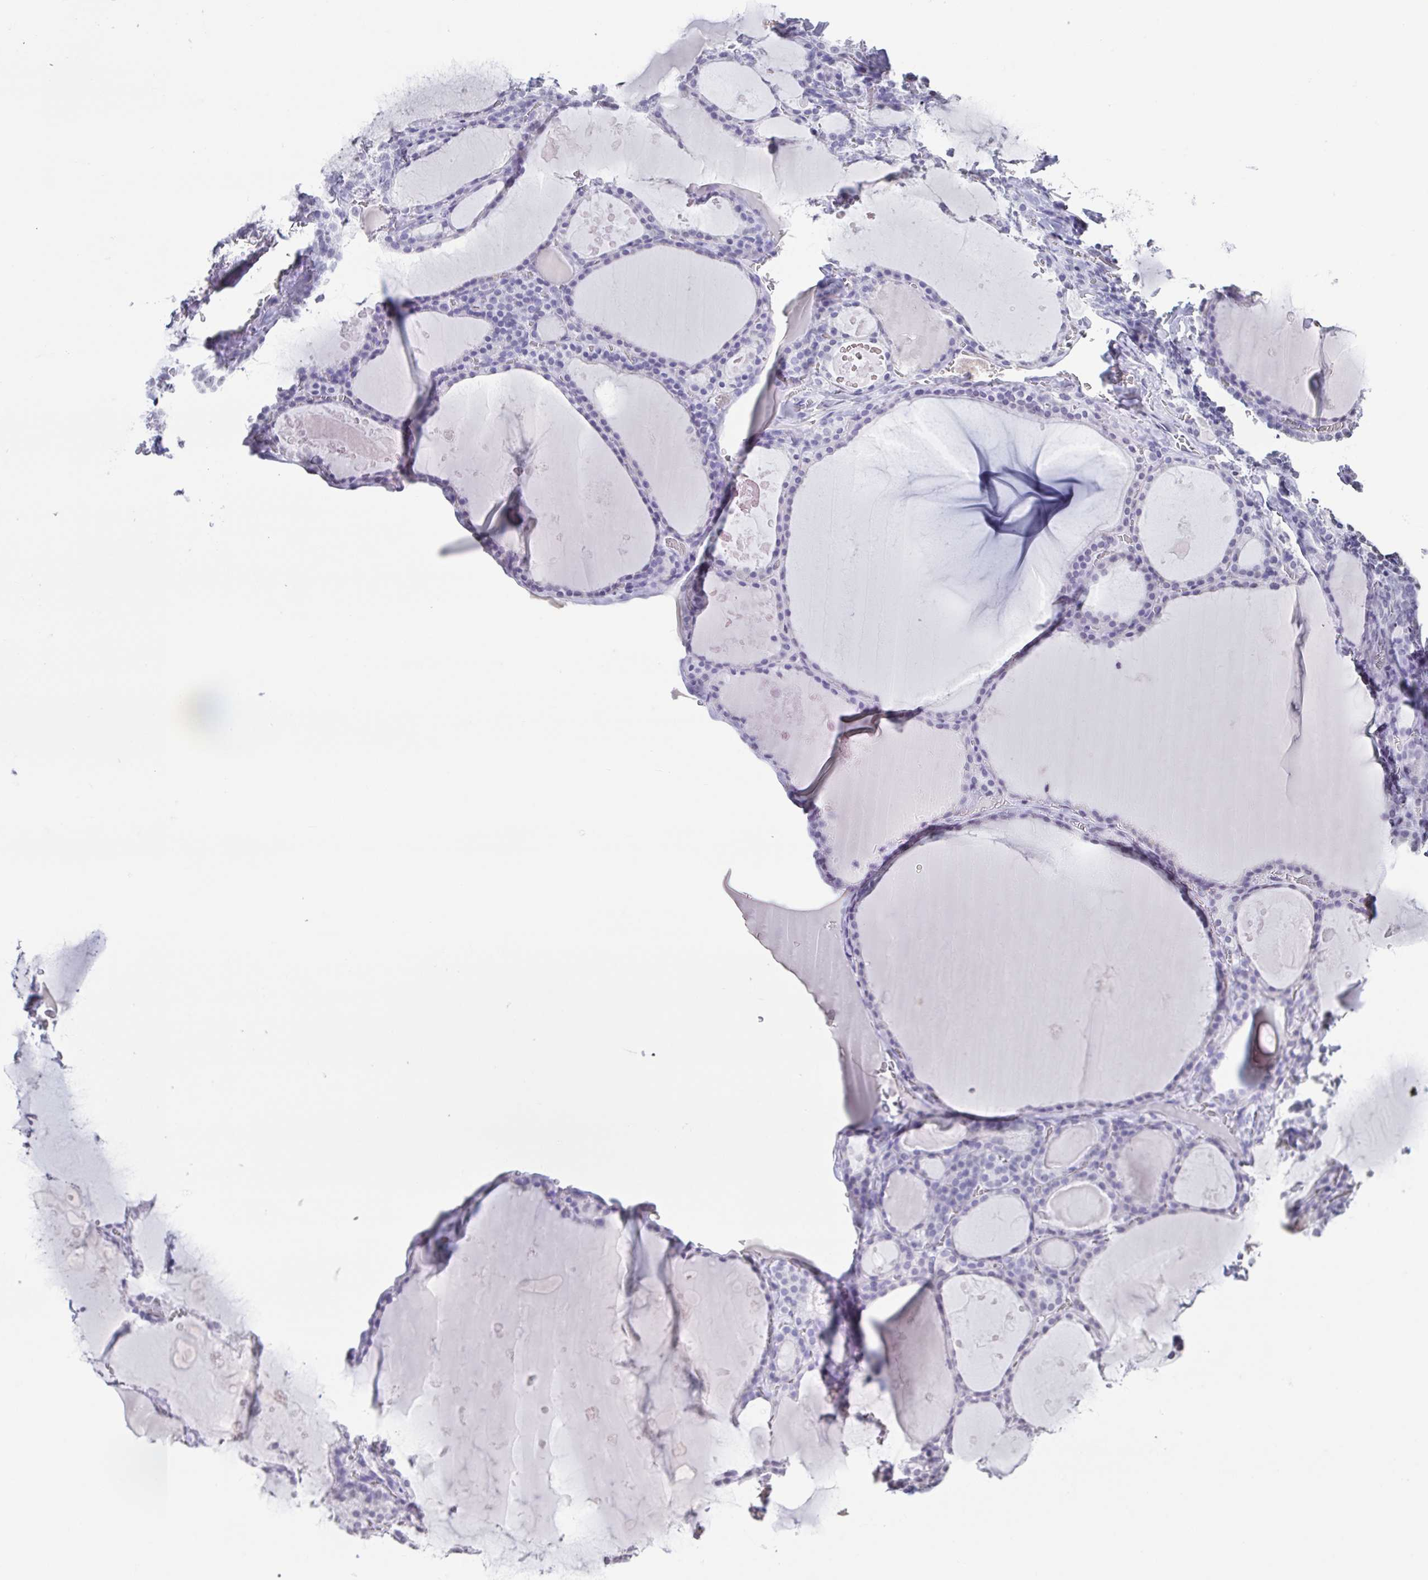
{"staining": {"intensity": "negative", "quantity": "none", "location": "none"}, "tissue": "thyroid gland", "cell_type": "Glandular cells", "image_type": "normal", "snomed": [{"axis": "morphology", "description": "Normal tissue, NOS"}, {"axis": "topography", "description": "Thyroid gland"}], "caption": "Photomicrograph shows no protein staining in glandular cells of unremarkable thyroid gland.", "gene": "VCX2", "patient": {"sex": "male", "age": 56}}